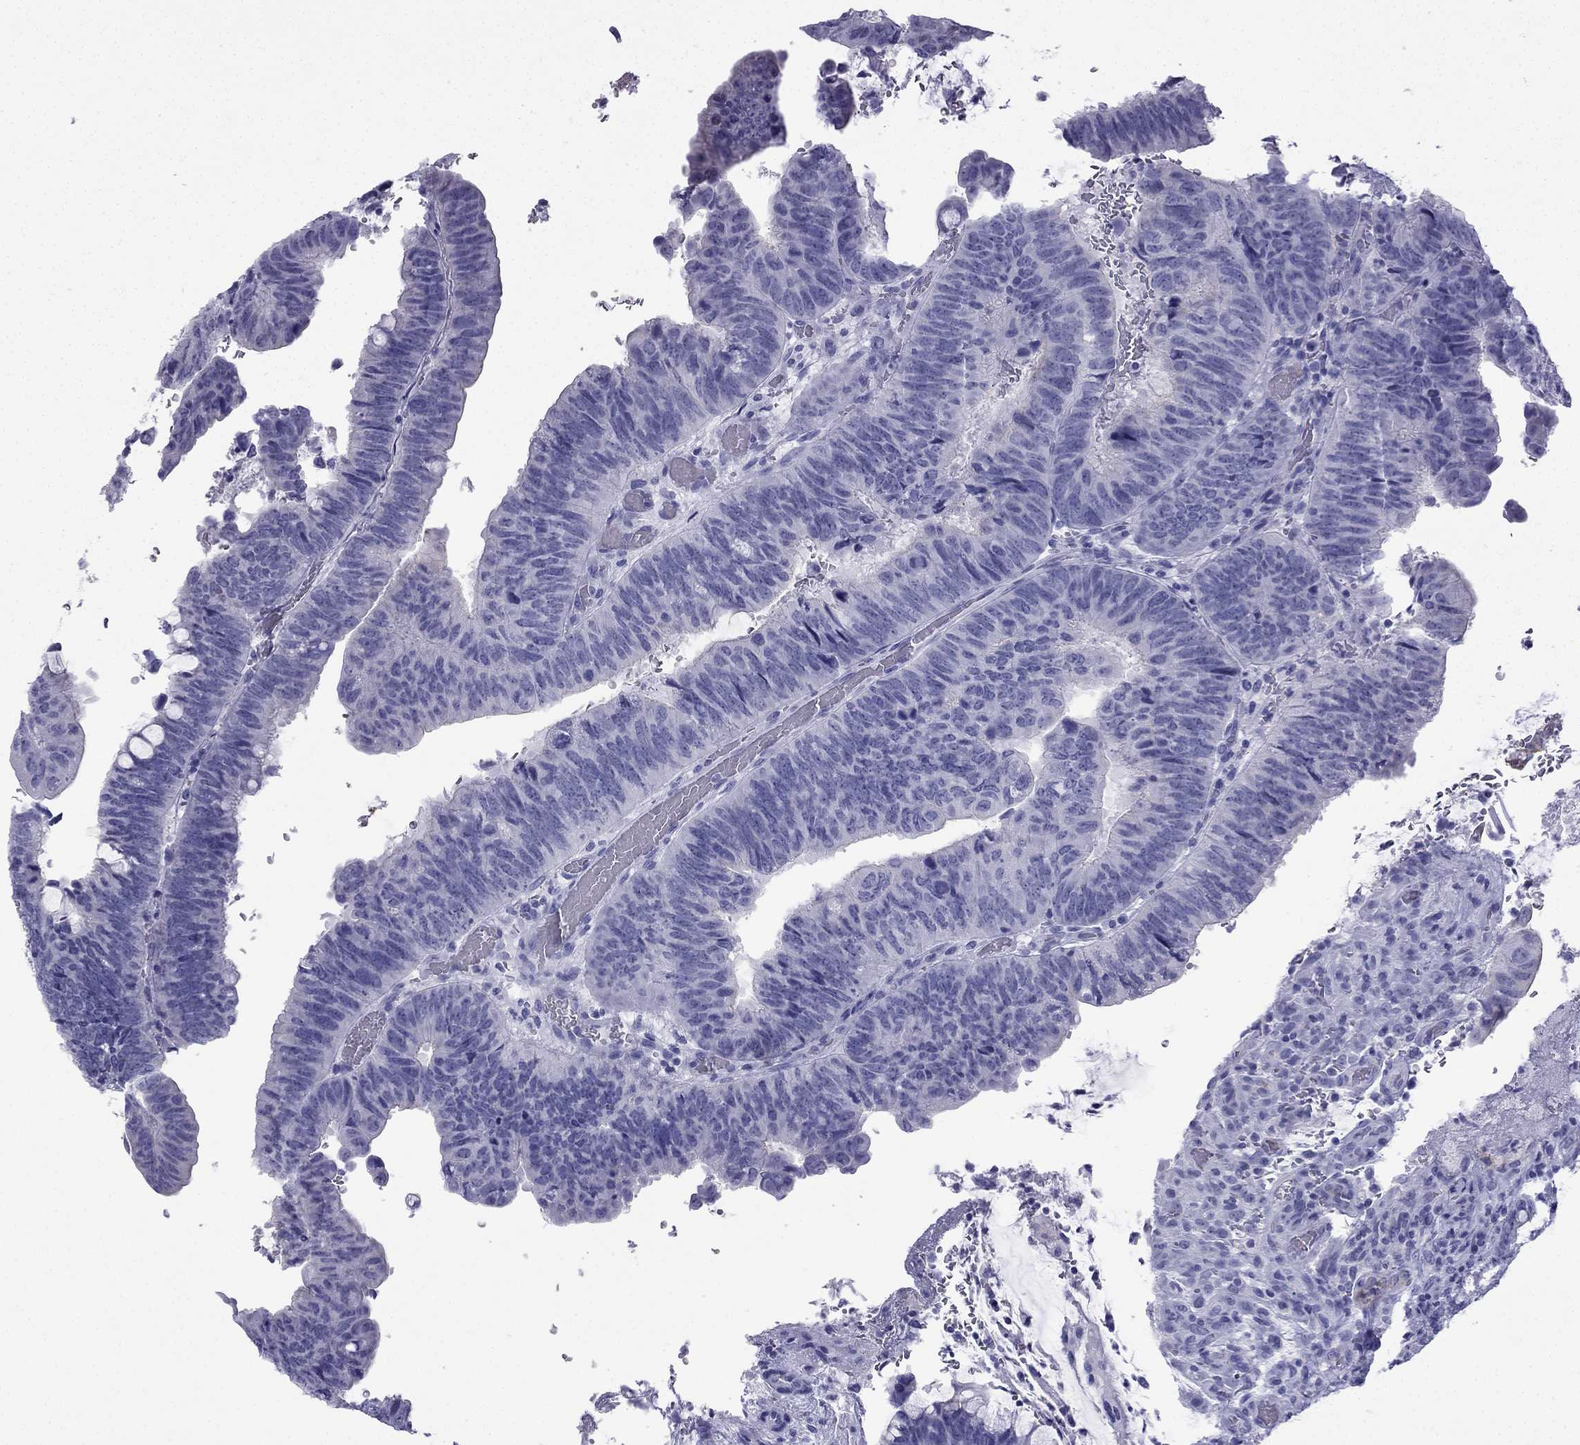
{"staining": {"intensity": "negative", "quantity": "none", "location": "none"}, "tissue": "colorectal cancer", "cell_type": "Tumor cells", "image_type": "cancer", "snomed": [{"axis": "morphology", "description": "Normal tissue, NOS"}, {"axis": "morphology", "description": "Adenocarcinoma, NOS"}, {"axis": "topography", "description": "Rectum"}], "caption": "An immunohistochemistry (IHC) image of colorectal adenocarcinoma is shown. There is no staining in tumor cells of colorectal adenocarcinoma.", "gene": "GJA8", "patient": {"sex": "male", "age": 92}}